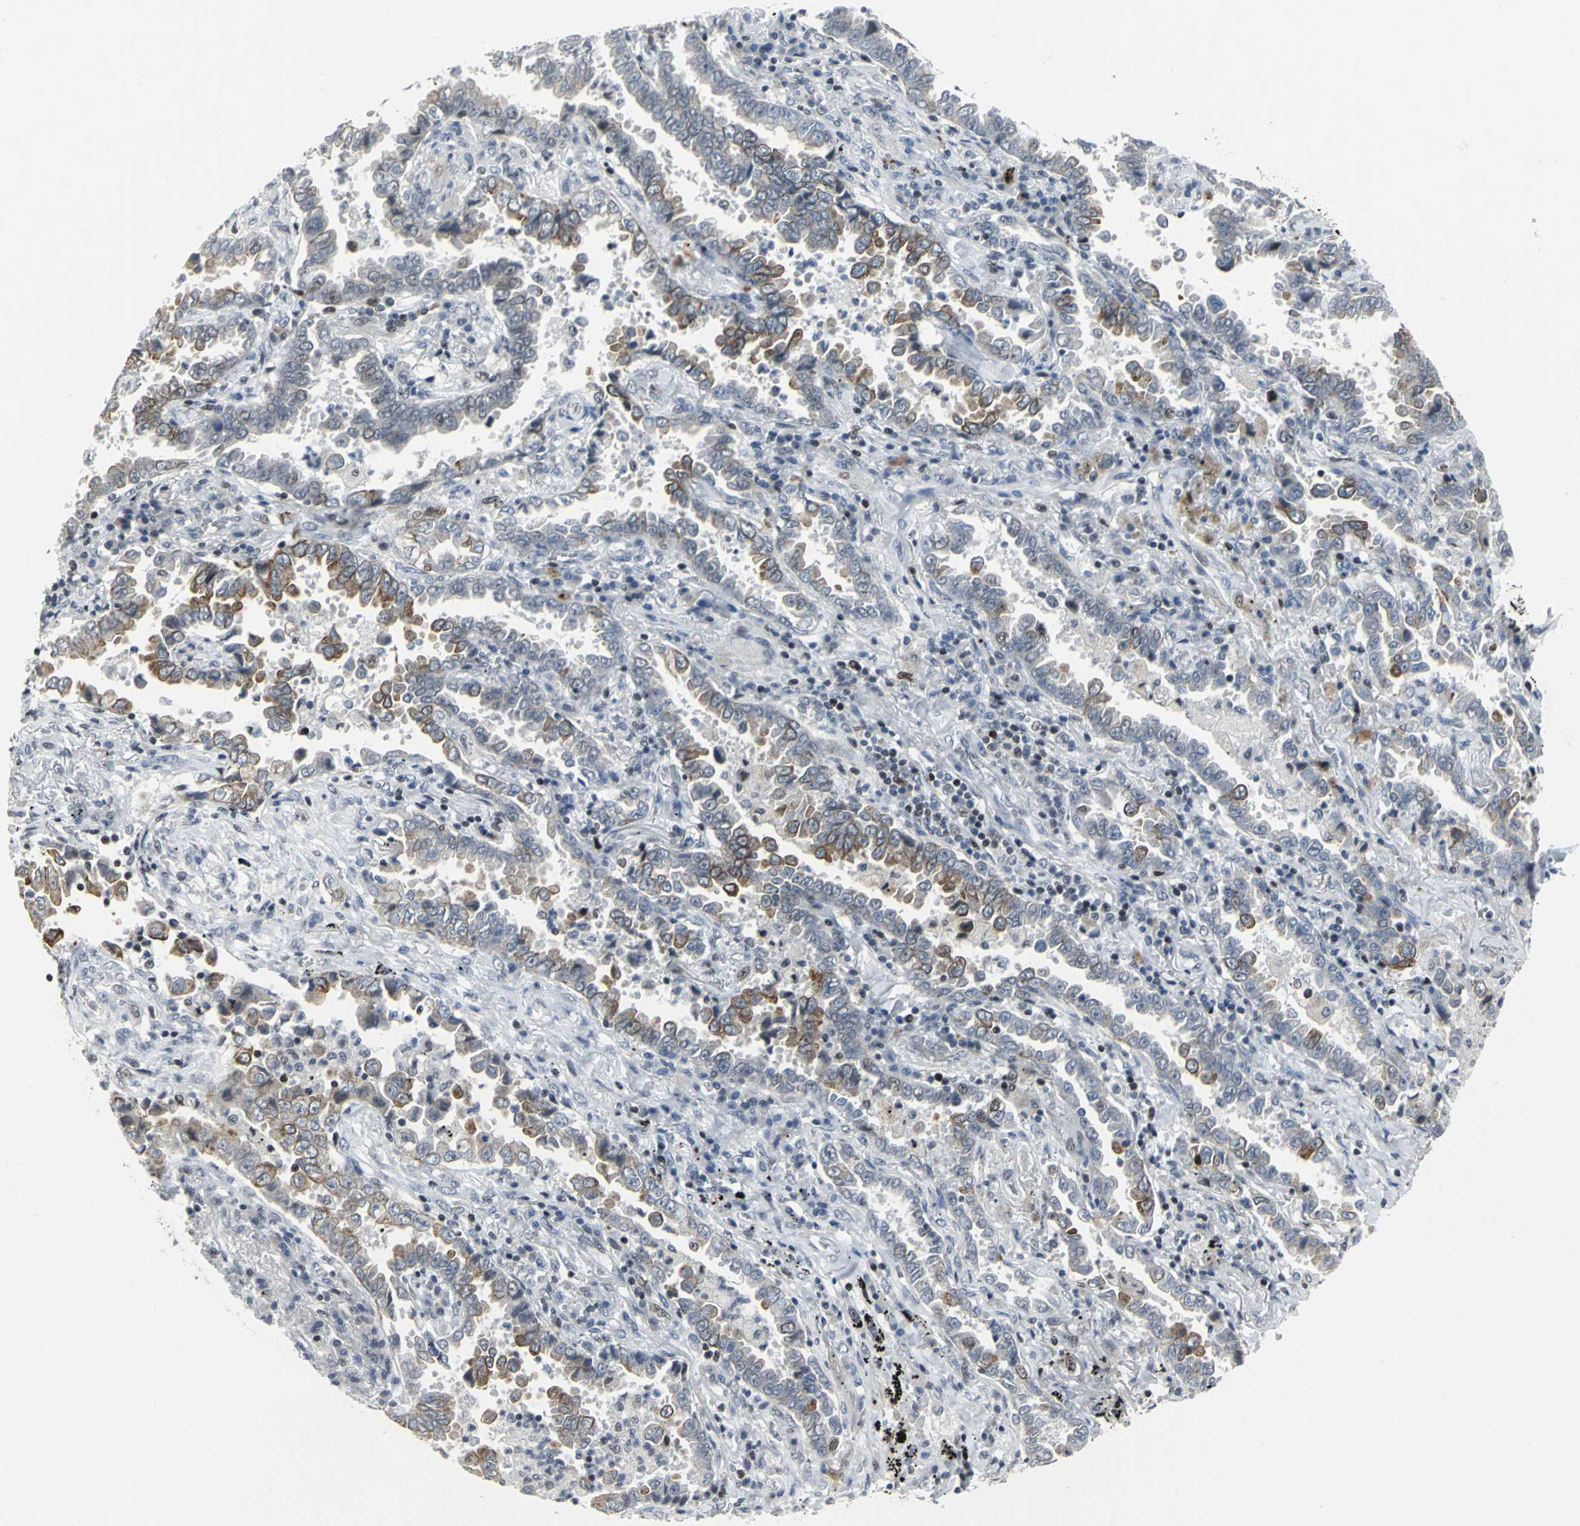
{"staining": {"intensity": "moderate", "quantity": "25%-75%", "location": "cytoplasmic/membranous"}, "tissue": "lung cancer", "cell_type": "Tumor cells", "image_type": "cancer", "snomed": [{"axis": "morphology", "description": "Normal tissue, NOS"}, {"axis": "morphology", "description": "Inflammation, NOS"}, {"axis": "morphology", "description": "Adenocarcinoma, NOS"}, {"axis": "topography", "description": "Lung"}], "caption": "Tumor cells display moderate cytoplasmic/membranous positivity in about 25%-75% of cells in adenocarcinoma (lung).", "gene": "RPA1", "patient": {"sex": "female", "age": 64}}